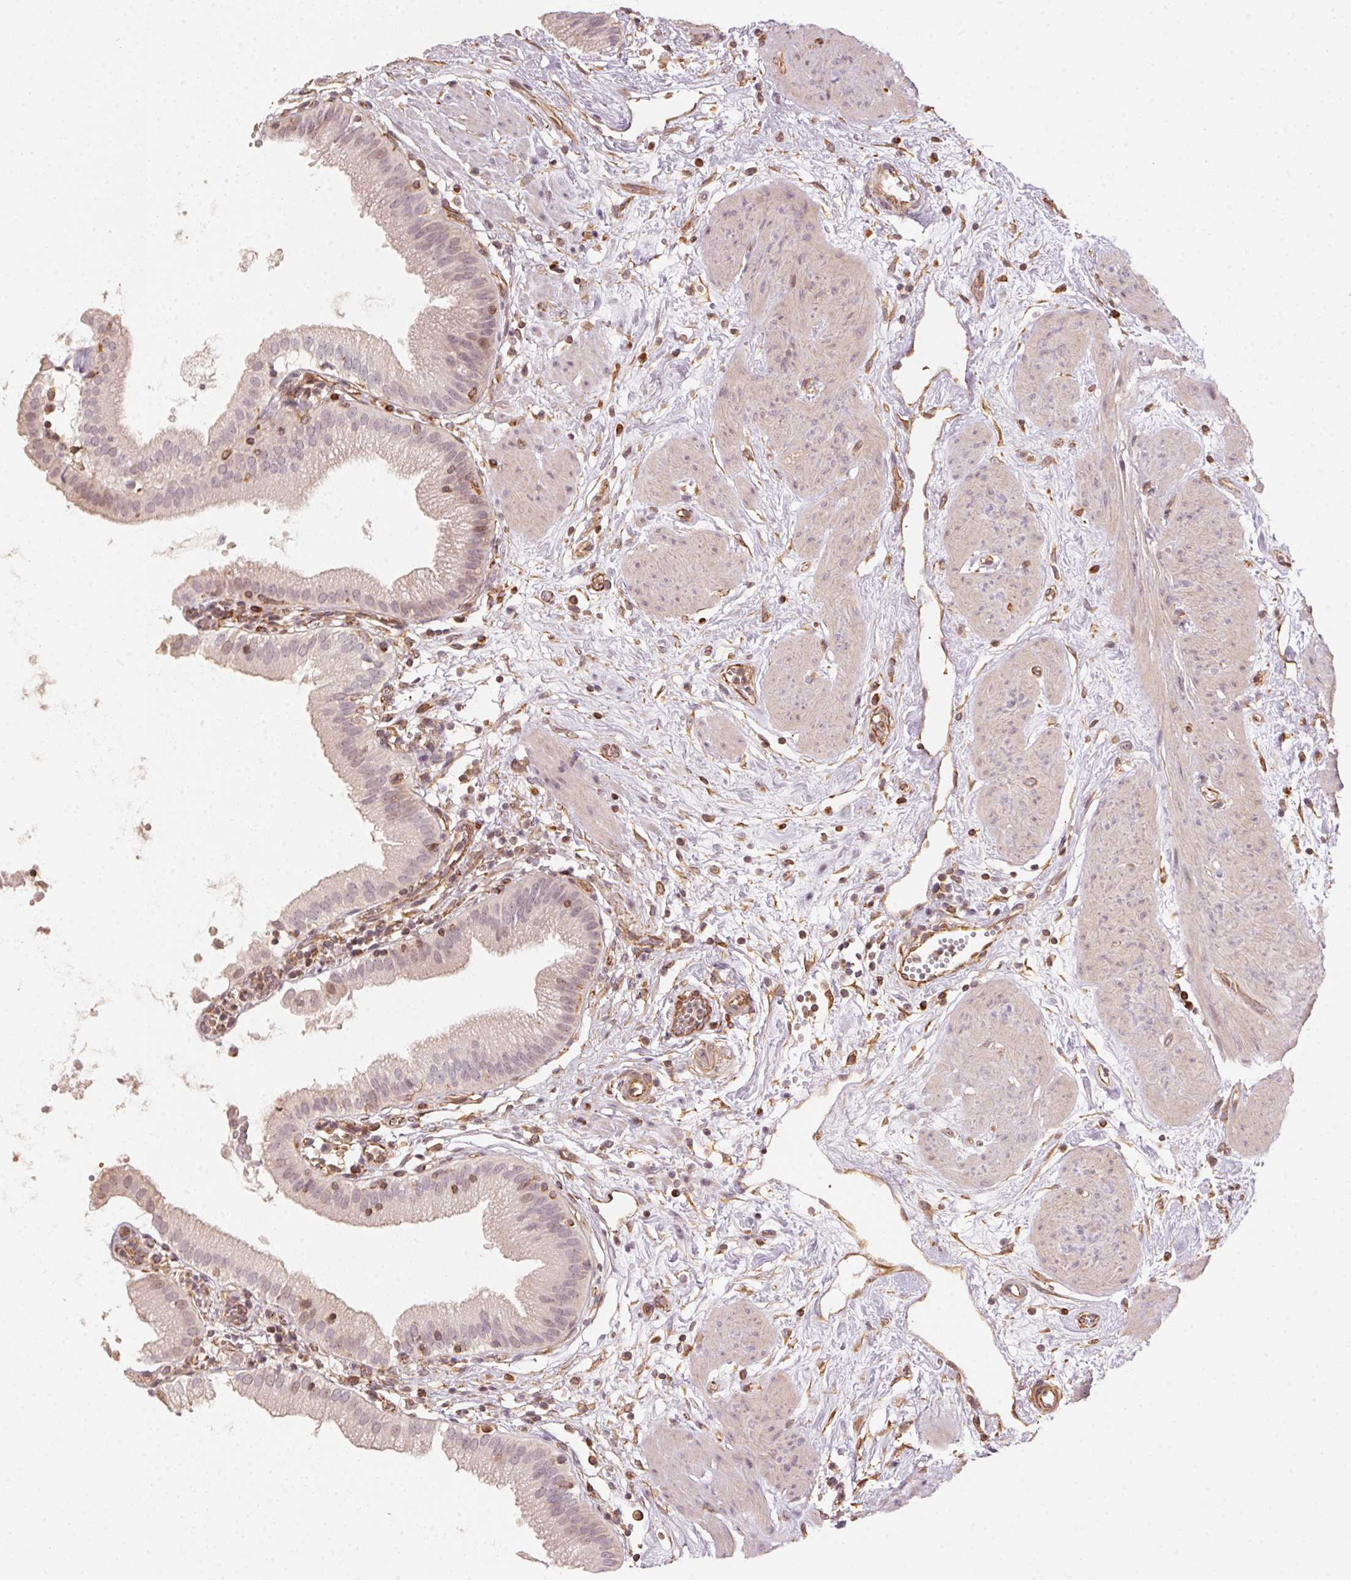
{"staining": {"intensity": "weak", "quantity": "<25%", "location": "nuclear"}, "tissue": "gallbladder", "cell_type": "Glandular cells", "image_type": "normal", "snomed": [{"axis": "morphology", "description": "Normal tissue, NOS"}, {"axis": "topography", "description": "Gallbladder"}], "caption": "A high-resolution micrograph shows immunohistochemistry (IHC) staining of unremarkable gallbladder, which shows no significant staining in glandular cells. The staining is performed using DAB brown chromogen with nuclei counter-stained in using hematoxylin.", "gene": "FOXR2", "patient": {"sex": "female", "age": 65}}